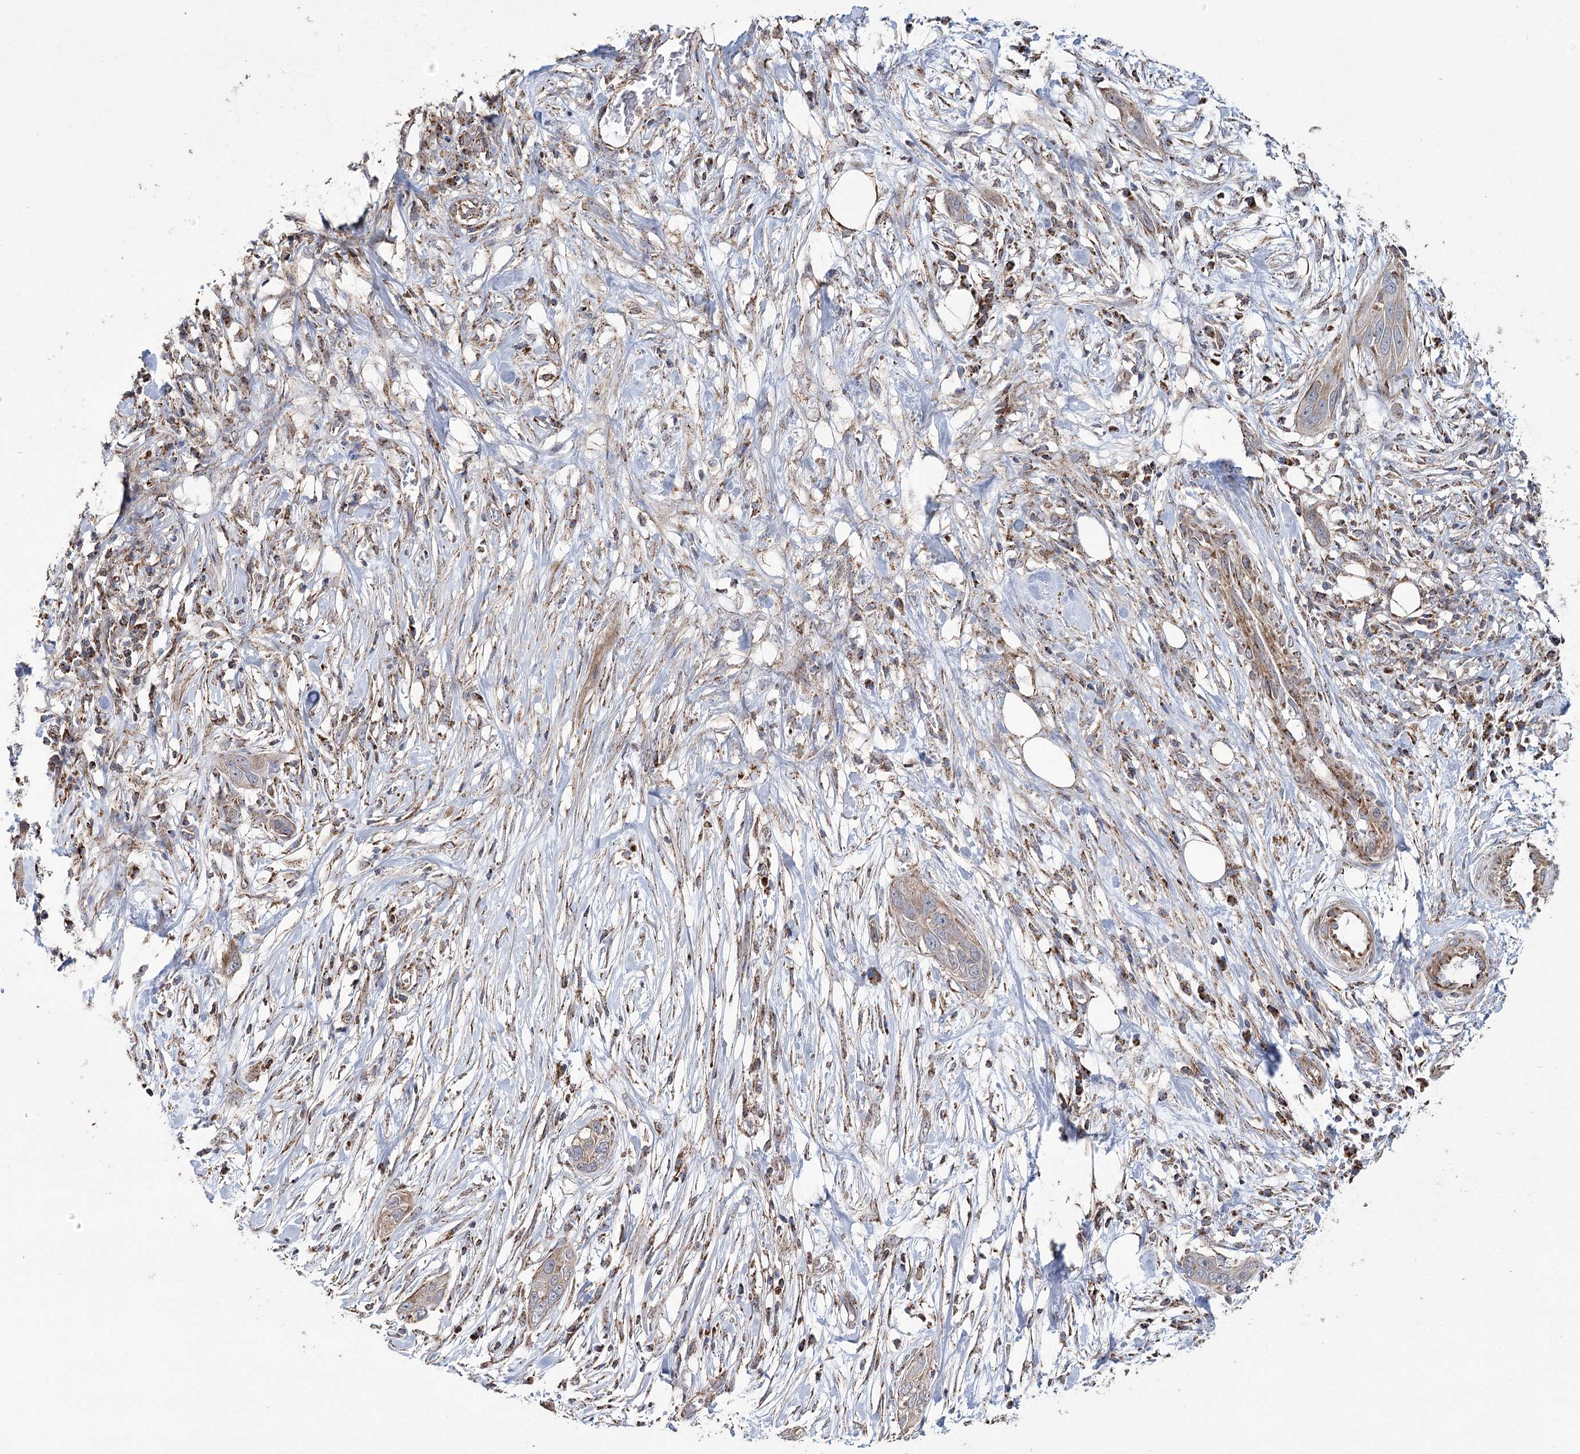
{"staining": {"intensity": "weak", "quantity": ">75%", "location": "cytoplasmic/membranous"}, "tissue": "pancreatic cancer", "cell_type": "Tumor cells", "image_type": "cancer", "snomed": [{"axis": "morphology", "description": "Adenocarcinoma, NOS"}, {"axis": "topography", "description": "Pancreas"}], "caption": "DAB immunohistochemical staining of human adenocarcinoma (pancreatic) reveals weak cytoplasmic/membranous protein expression in about >75% of tumor cells. (DAB IHC with brightfield microscopy, high magnification).", "gene": "RANBP3L", "patient": {"sex": "female", "age": 60}}